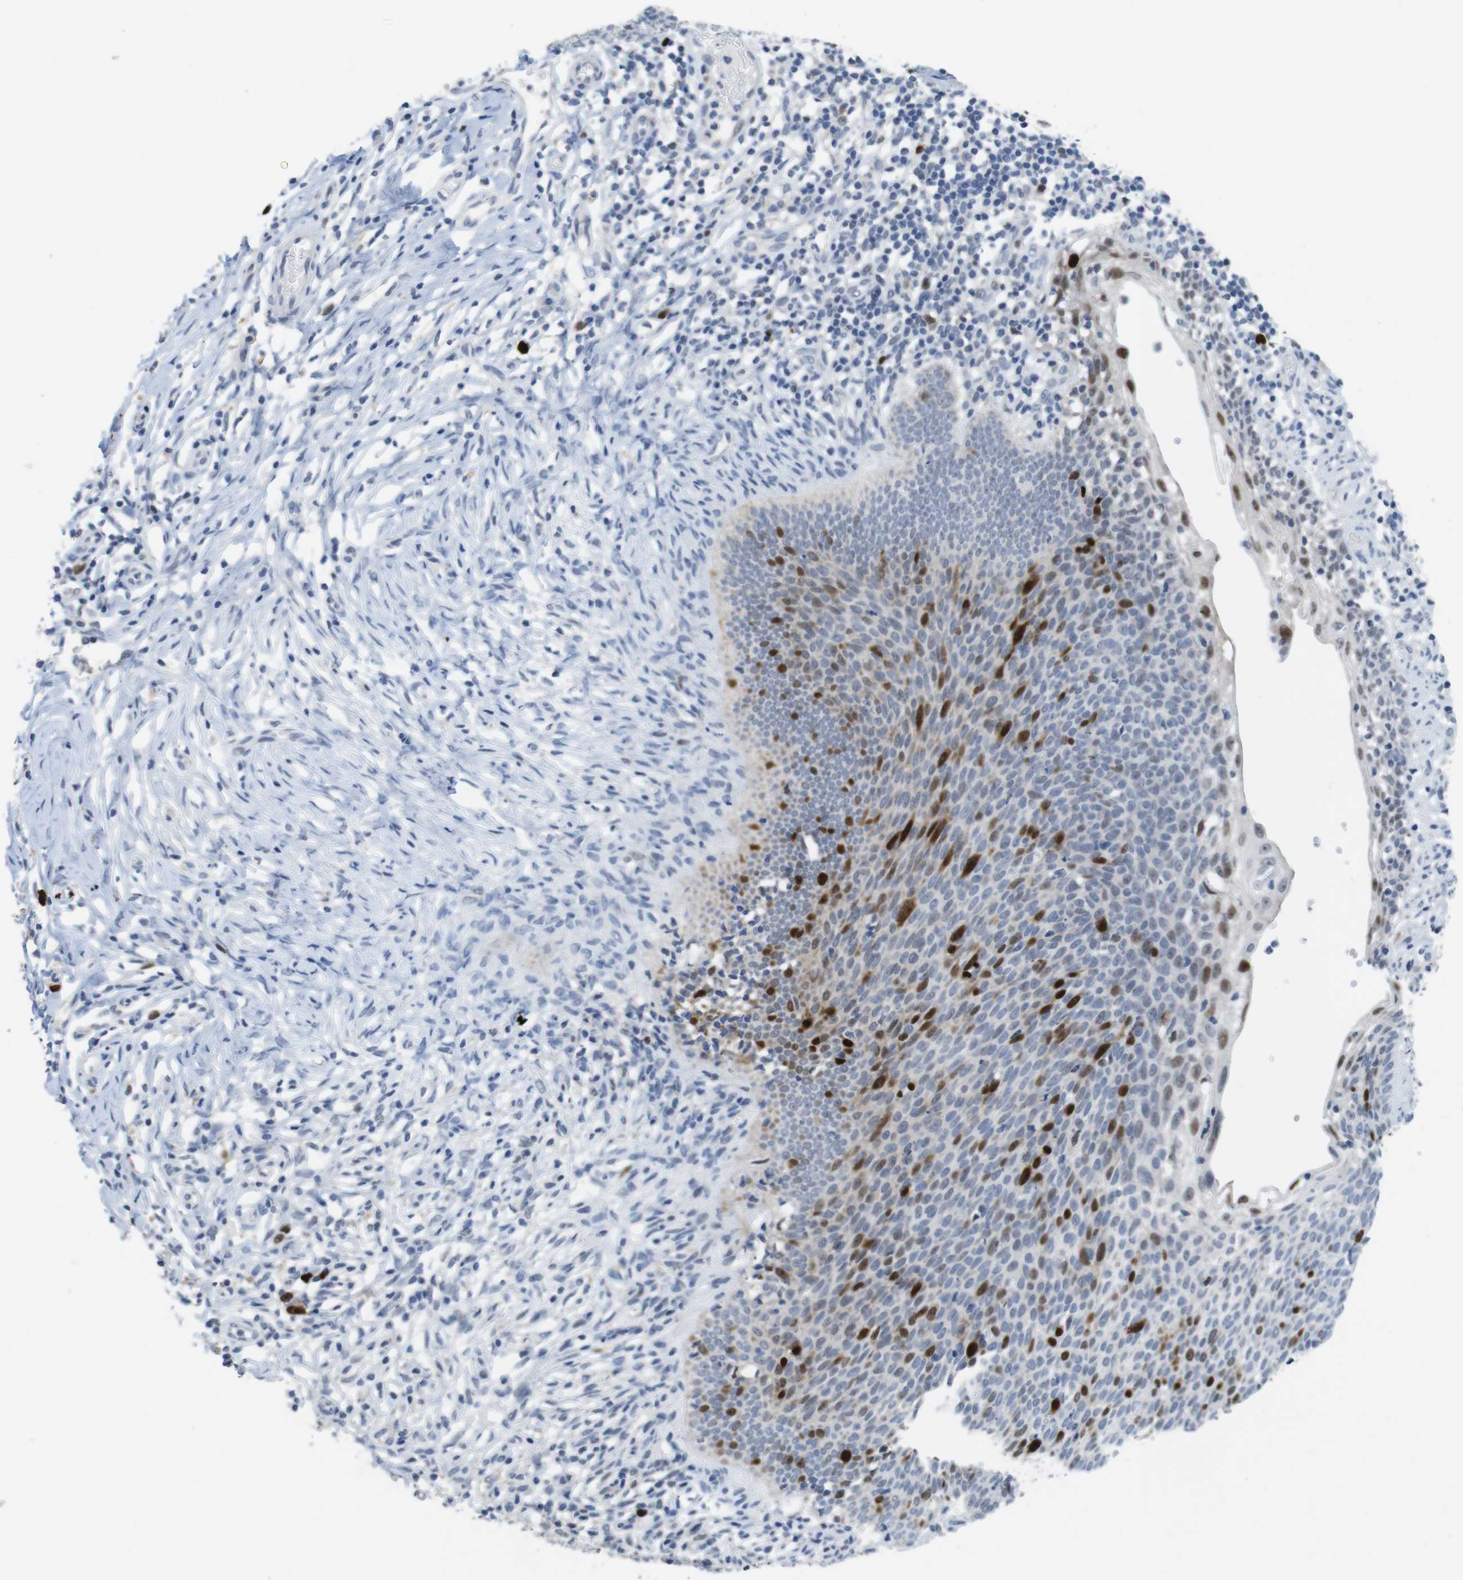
{"staining": {"intensity": "strong", "quantity": "<25%", "location": "nuclear"}, "tissue": "skin cancer", "cell_type": "Tumor cells", "image_type": "cancer", "snomed": [{"axis": "morphology", "description": "Normal tissue, NOS"}, {"axis": "morphology", "description": "Basal cell carcinoma"}, {"axis": "topography", "description": "Skin"}], "caption": "Immunohistochemical staining of basal cell carcinoma (skin) displays medium levels of strong nuclear protein positivity in approximately <25% of tumor cells.", "gene": "KPNA2", "patient": {"sex": "male", "age": 87}}